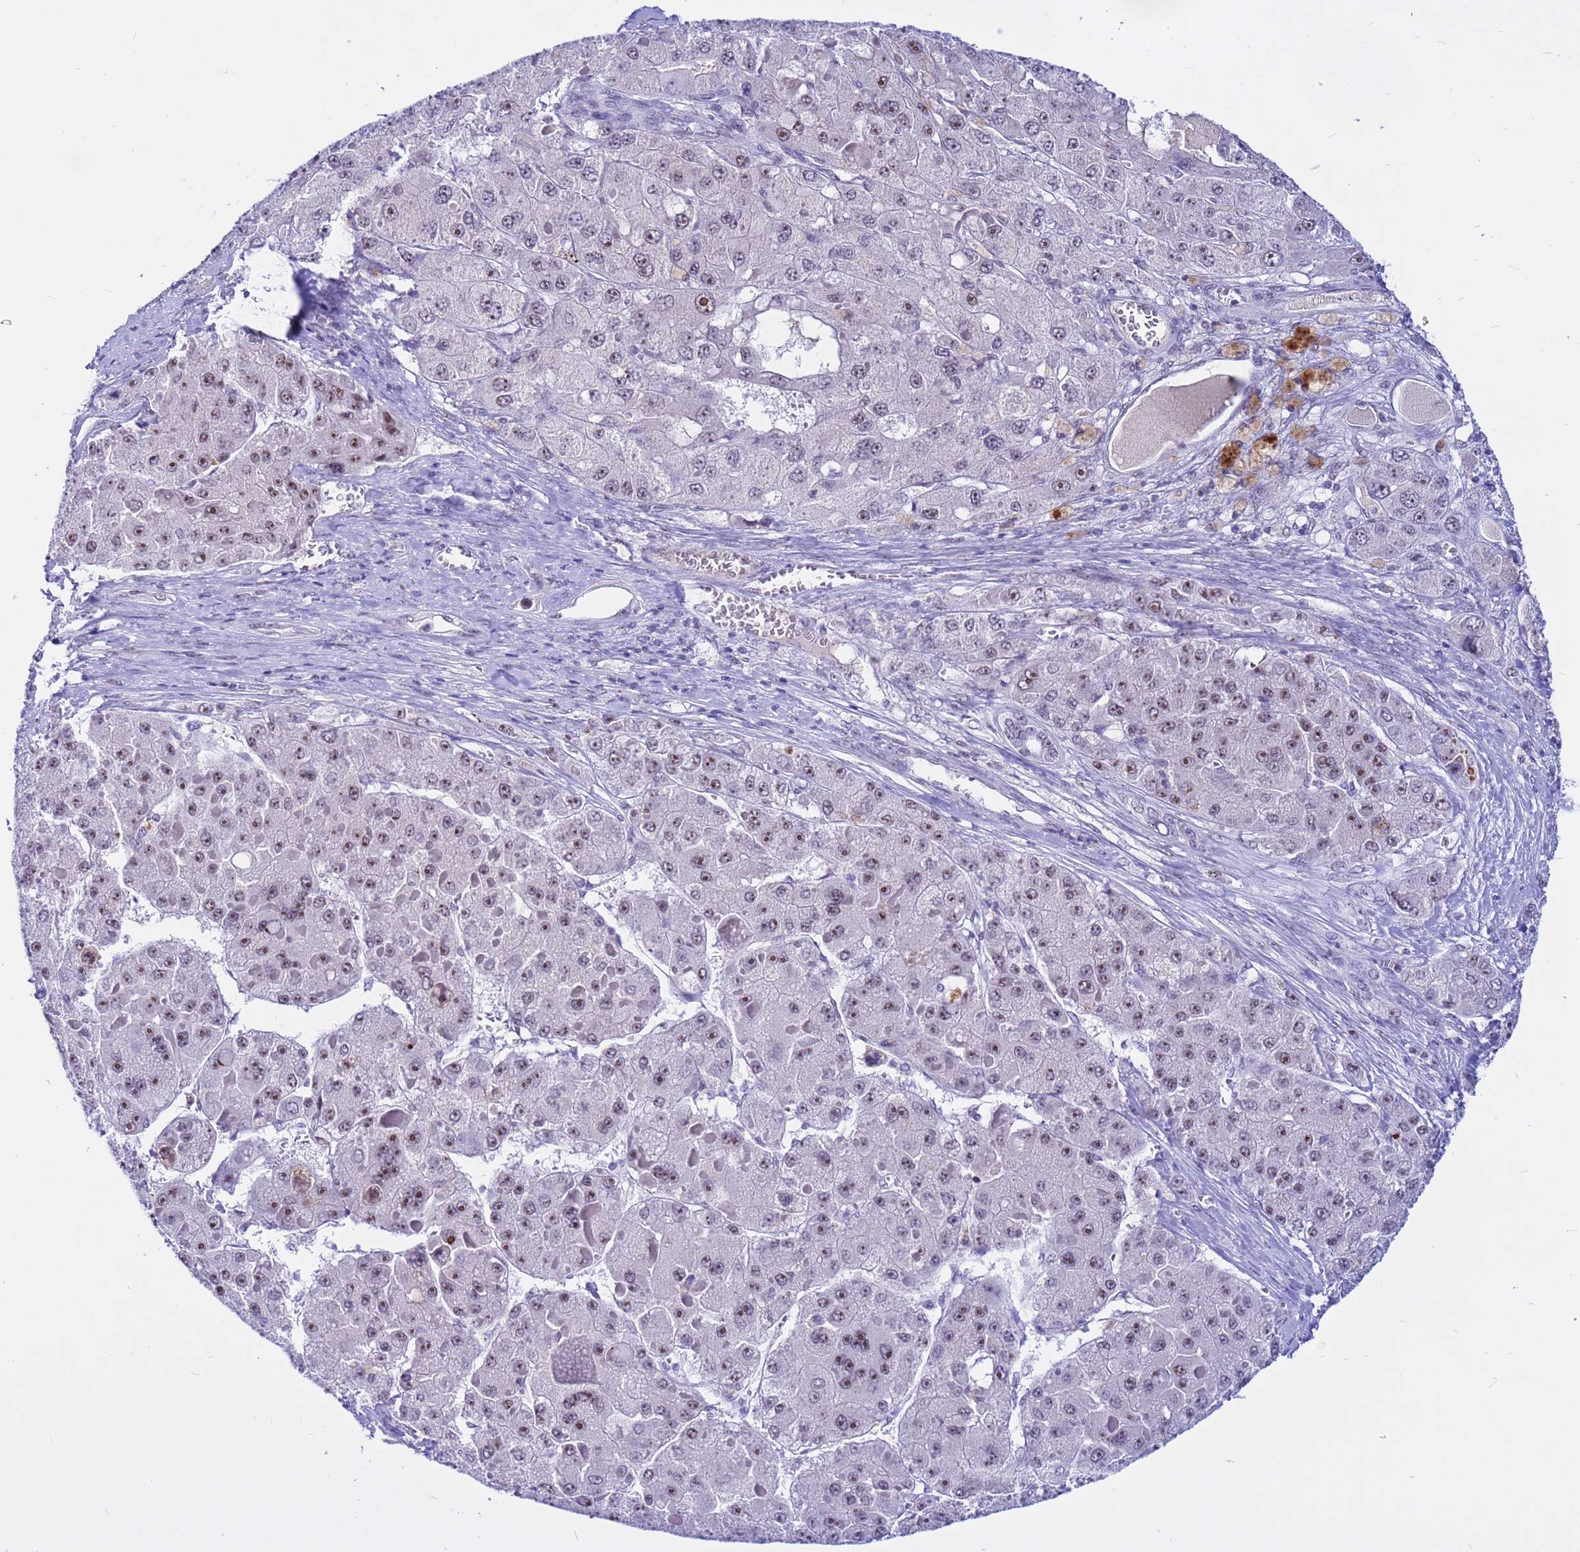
{"staining": {"intensity": "moderate", "quantity": "25%-75%", "location": "nuclear"}, "tissue": "liver cancer", "cell_type": "Tumor cells", "image_type": "cancer", "snomed": [{"axis": "morphology", "description": "Carcinoma, Hepatocellular, NOS"}, {"axis": "topography", "description": "Liver"}], "caption": "Brown immunohistochemical staining in human liver cancer displays moderate nuclear expression in about 25%-75% of tumor cells. Using DAB (3,3'-diaminobenzidine) (brown) and hematoxylin (blue) stains, captured at high magnification using brightfield microscopy.", "gene": "DMRTC2", "patient": {"sex": "female", "age": 73}}